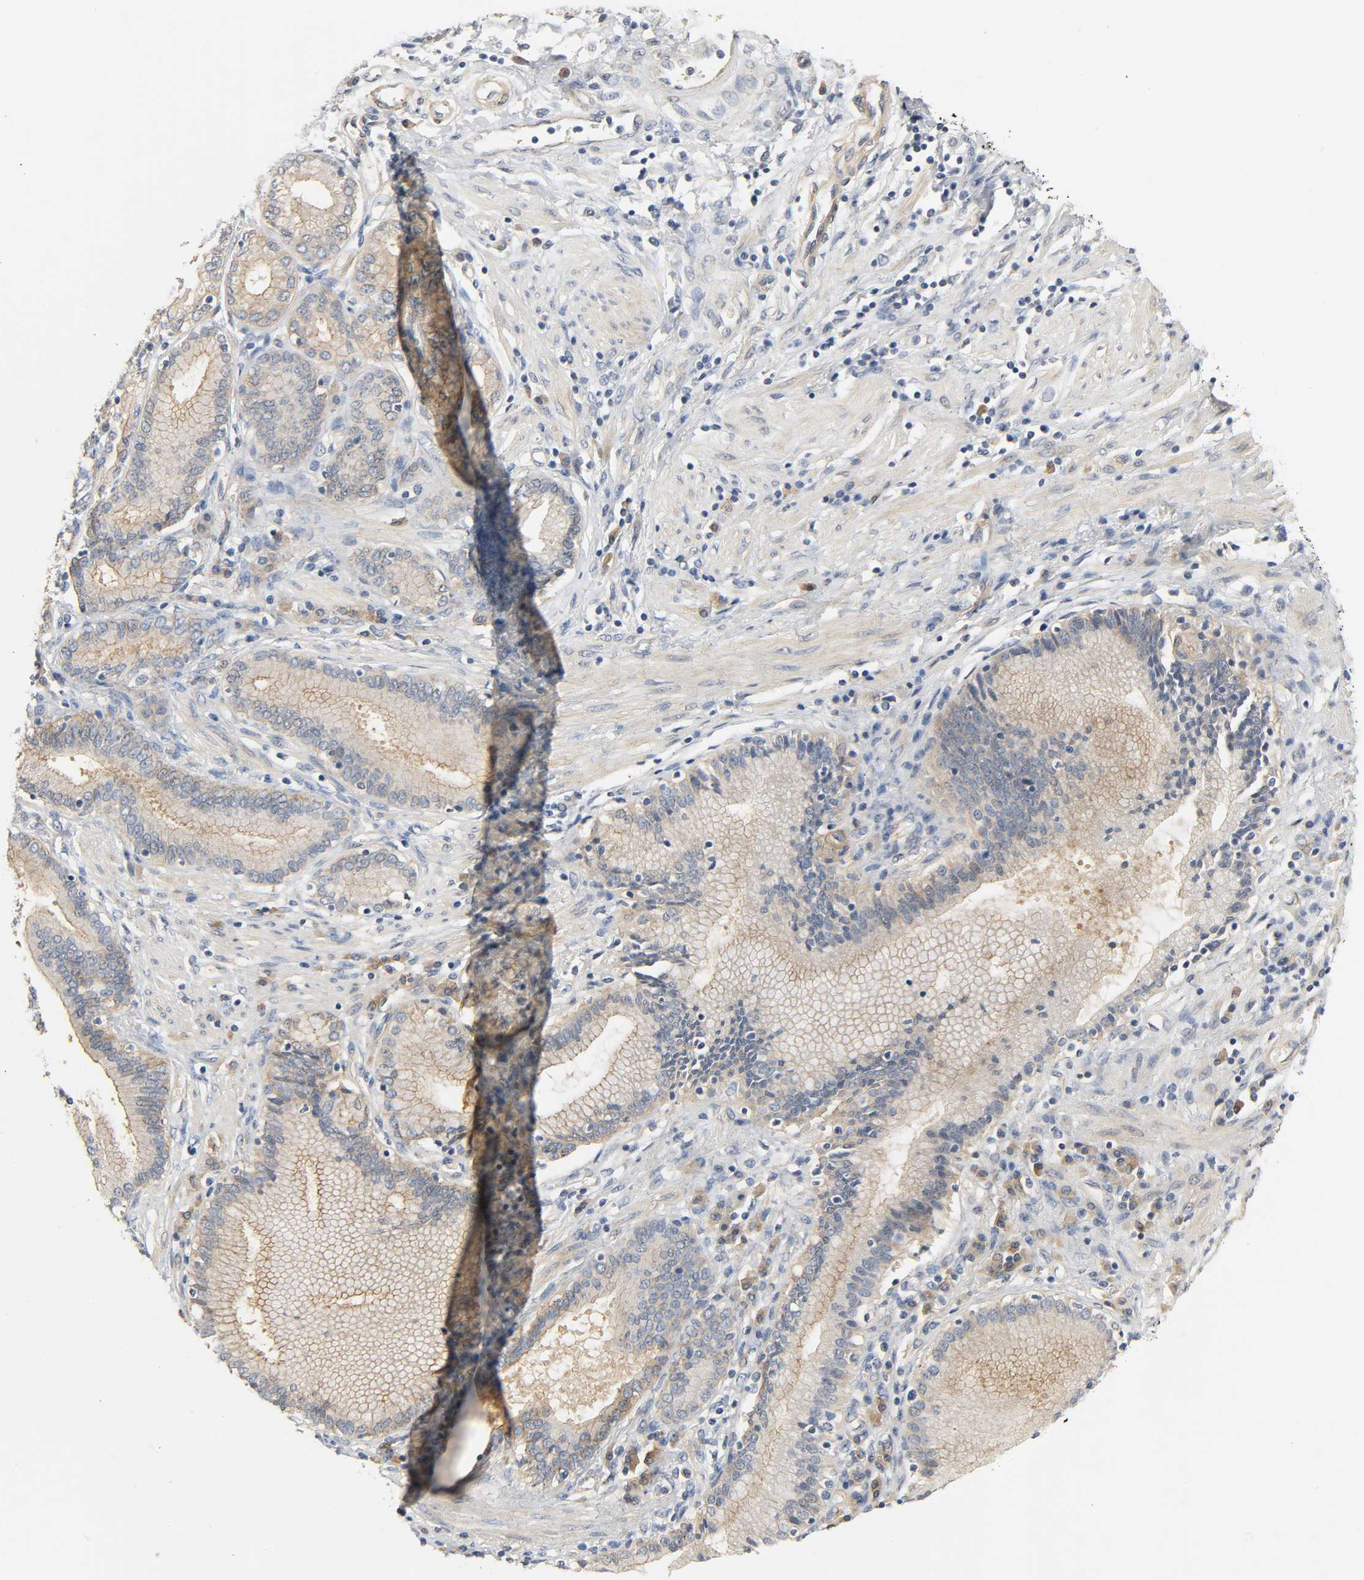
{"staining": {"intensity": "moderate", "quantity": ">75%", "location": "cytoplasmic/membranous"}, "tissue": "pancreatic cancer", "cell_type": "Tumor cells", "image_type": "cancer", "snomed": [{"axis": "morphology", "description": "Adenocarcinoma, NOS"}, {"axis": "topography", "description": "Pancreas"}], "caption": "Pancreatic adenocarcinoma stained with DAB immunohistochemistry displays medium levels of moderate cytoplasmic/membranous positivity in about >75% of tumor cells.", "gene": "ARPC1A", "patient": {"sex": "female", "age": 48}}